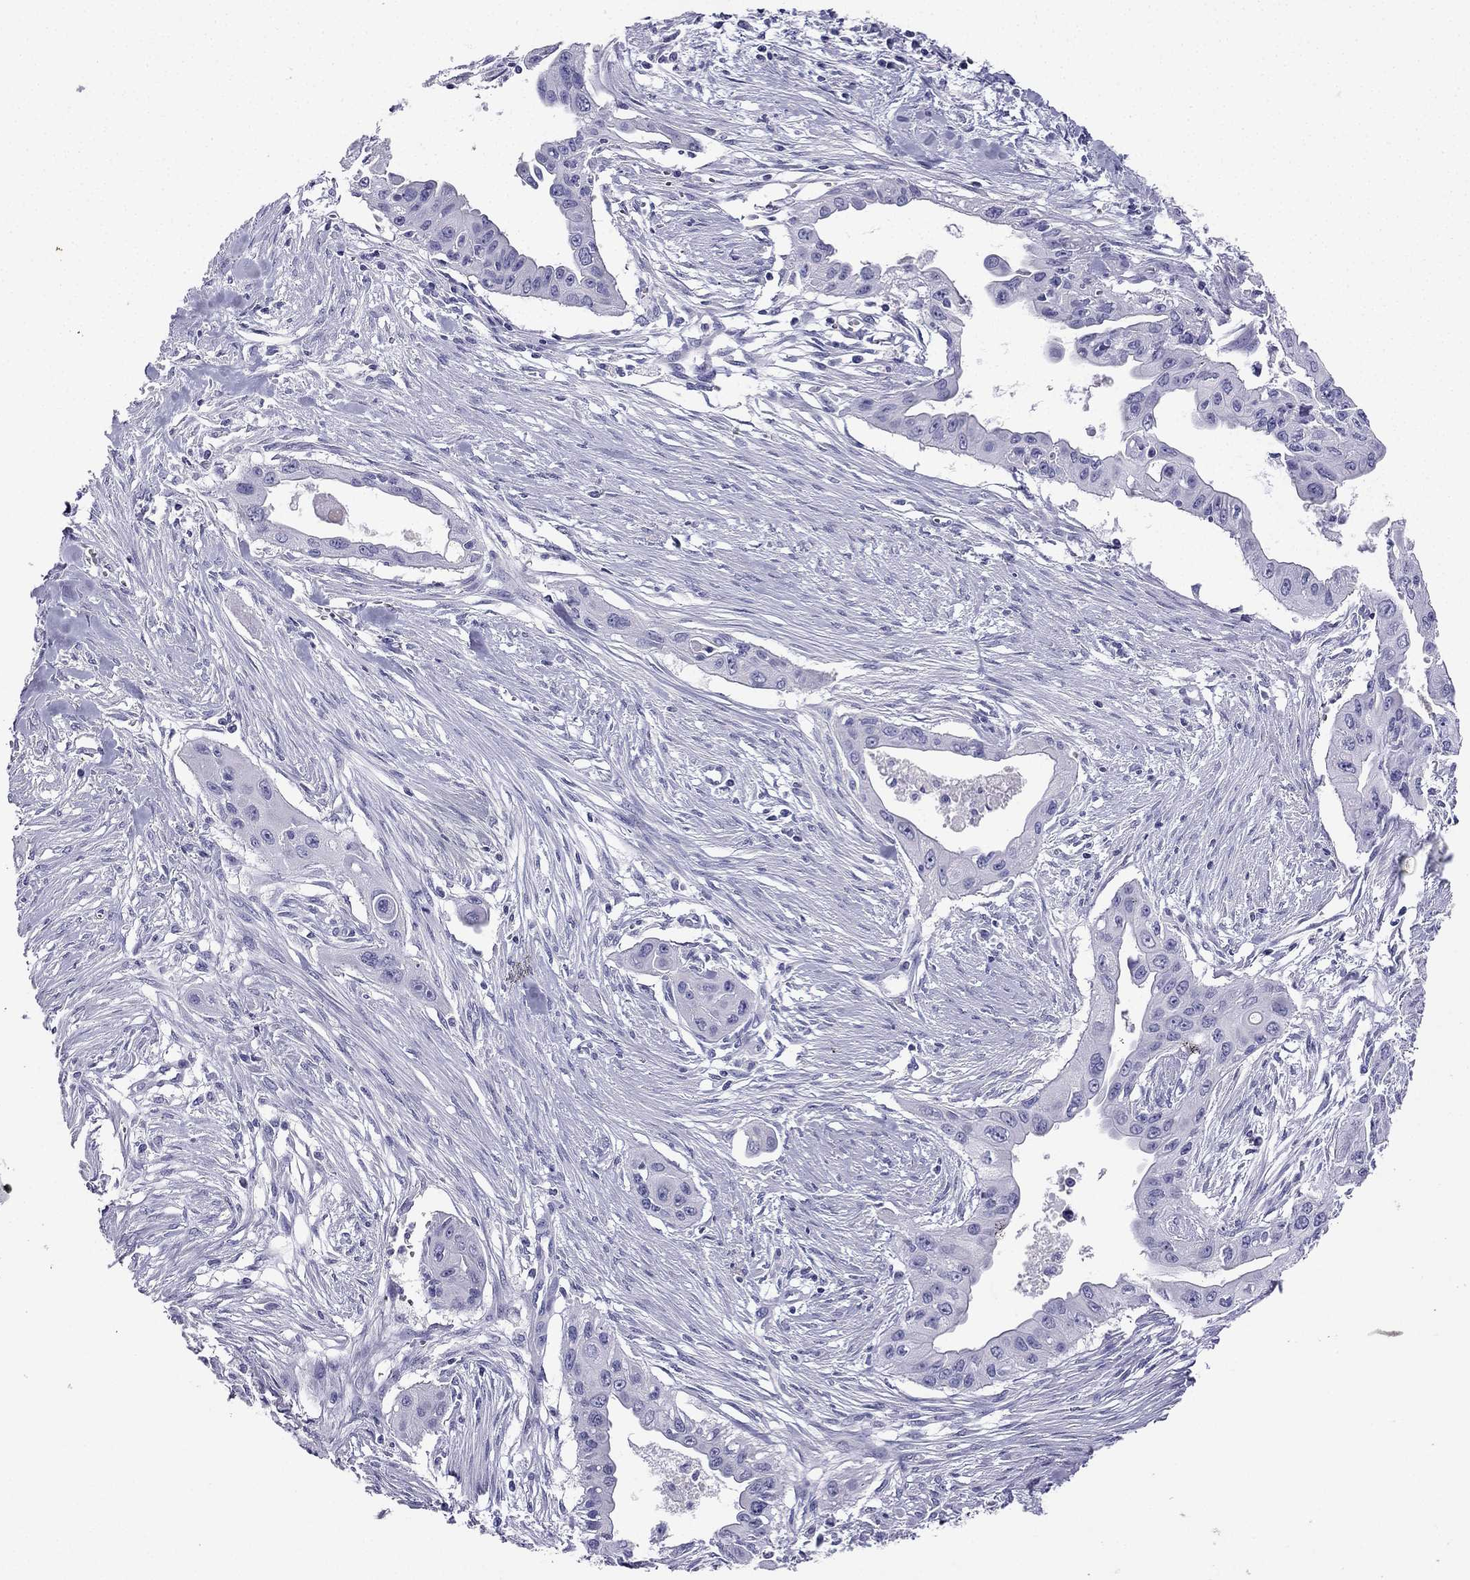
{"staining": {"intensity": "negative", "quantity": "none", "location": "none"}, "tissue": "pancreatic cancer", "cell_type": "Tumor cells", "image_type": "cancer", "snomed": [{"axis": "morphology", "description": "Adenocarcinoma, NOS"}, {"axis": "topography", "description": "Pancreas"}], "caption": "Tumor cells show no significant staining in pancreatic cancer.", "gene": "NPTX1", "patient": {"sex": "male", "age": 60}}